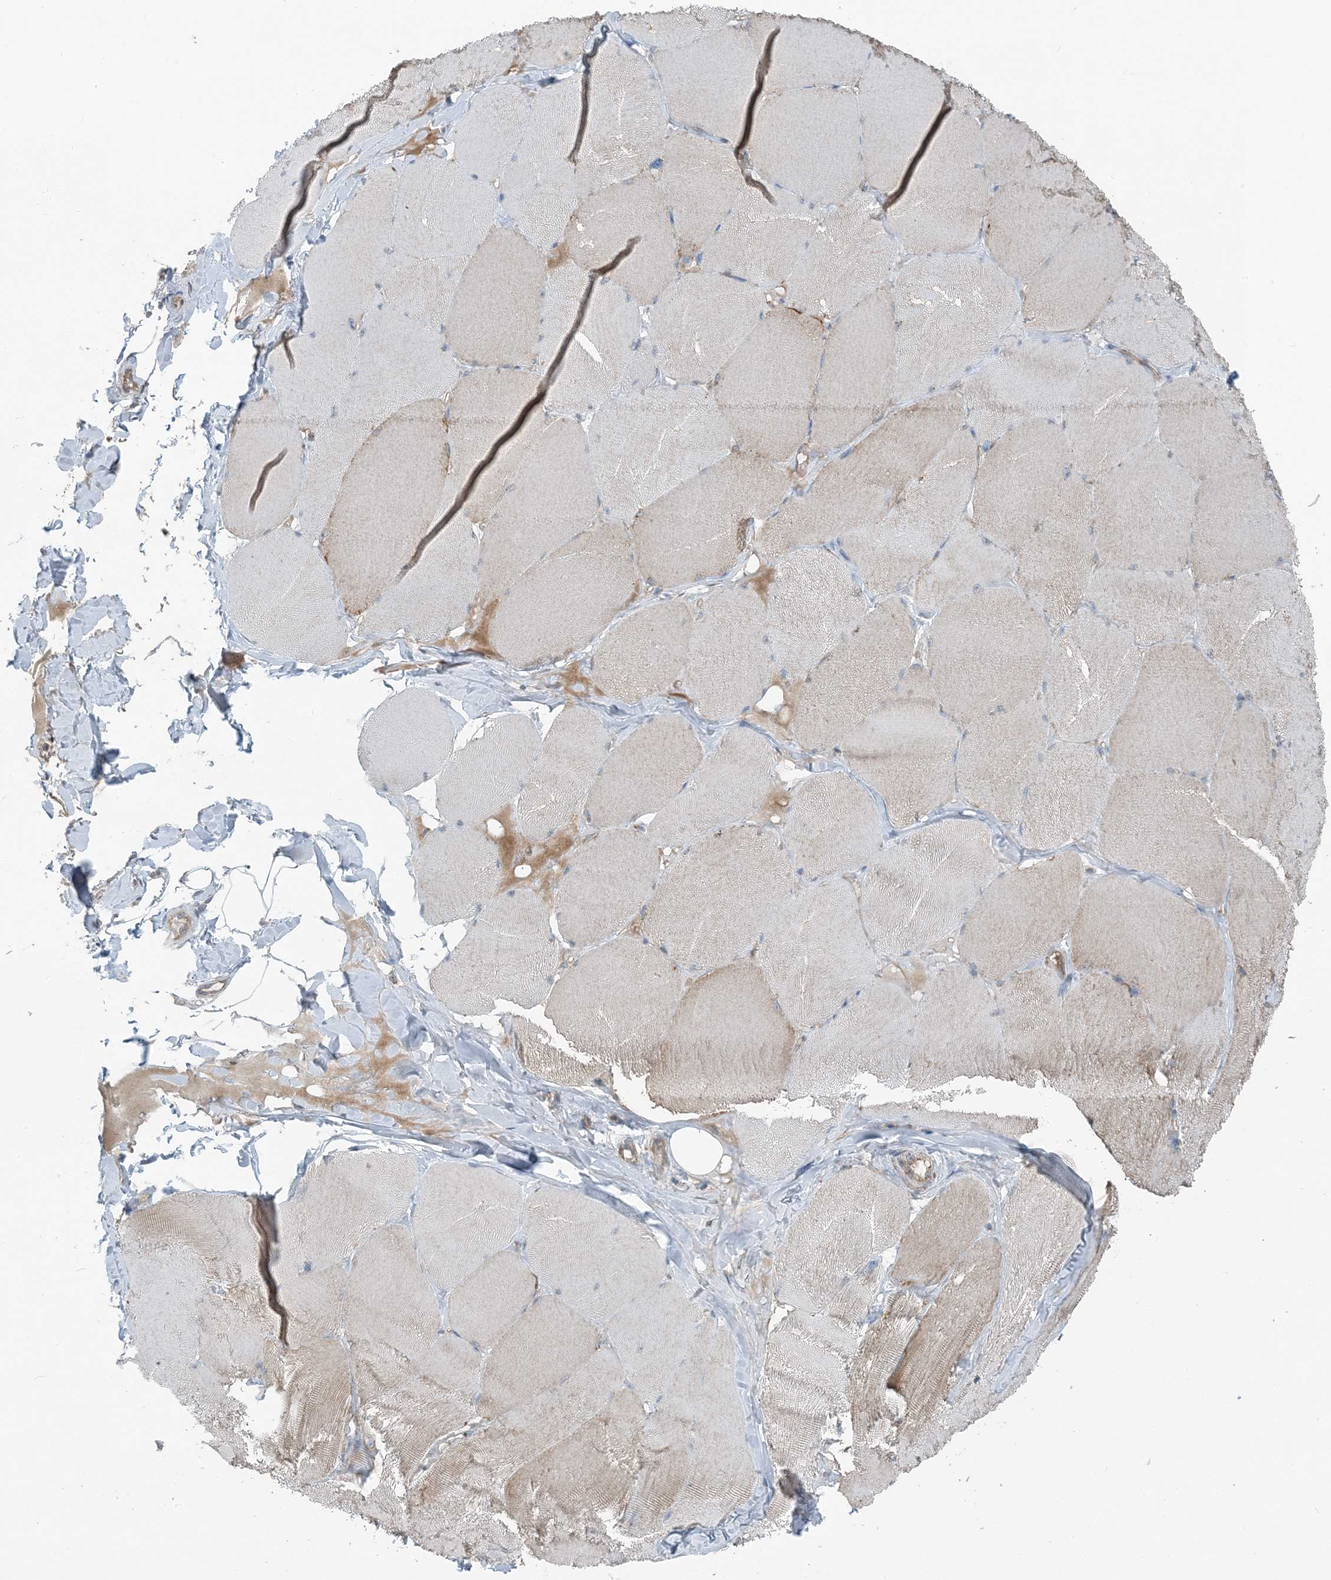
{"staining": {"intensity": "weak", "quantity": "<25%", "location": "cytoplasmic/membranous"}, "tissue": "skeletal muscle", "cell_type": "Myocytes", "image_type": "normal", "snomed": [{"axis": "morphology", "description": "Normal tissue, NOS"}, {"axis": "topography", "description": "Skin"}, {"axis": "topography", "description": "Skeletal muscle"}], "caption": "Immunohistochemistry (IHC) histopathology image of normal skeletal muscle stained for a protein (brown), which reveals no positivity in myocytes.", "gene": "PILRB", "patient": {"sex": "male", "age": 83}}